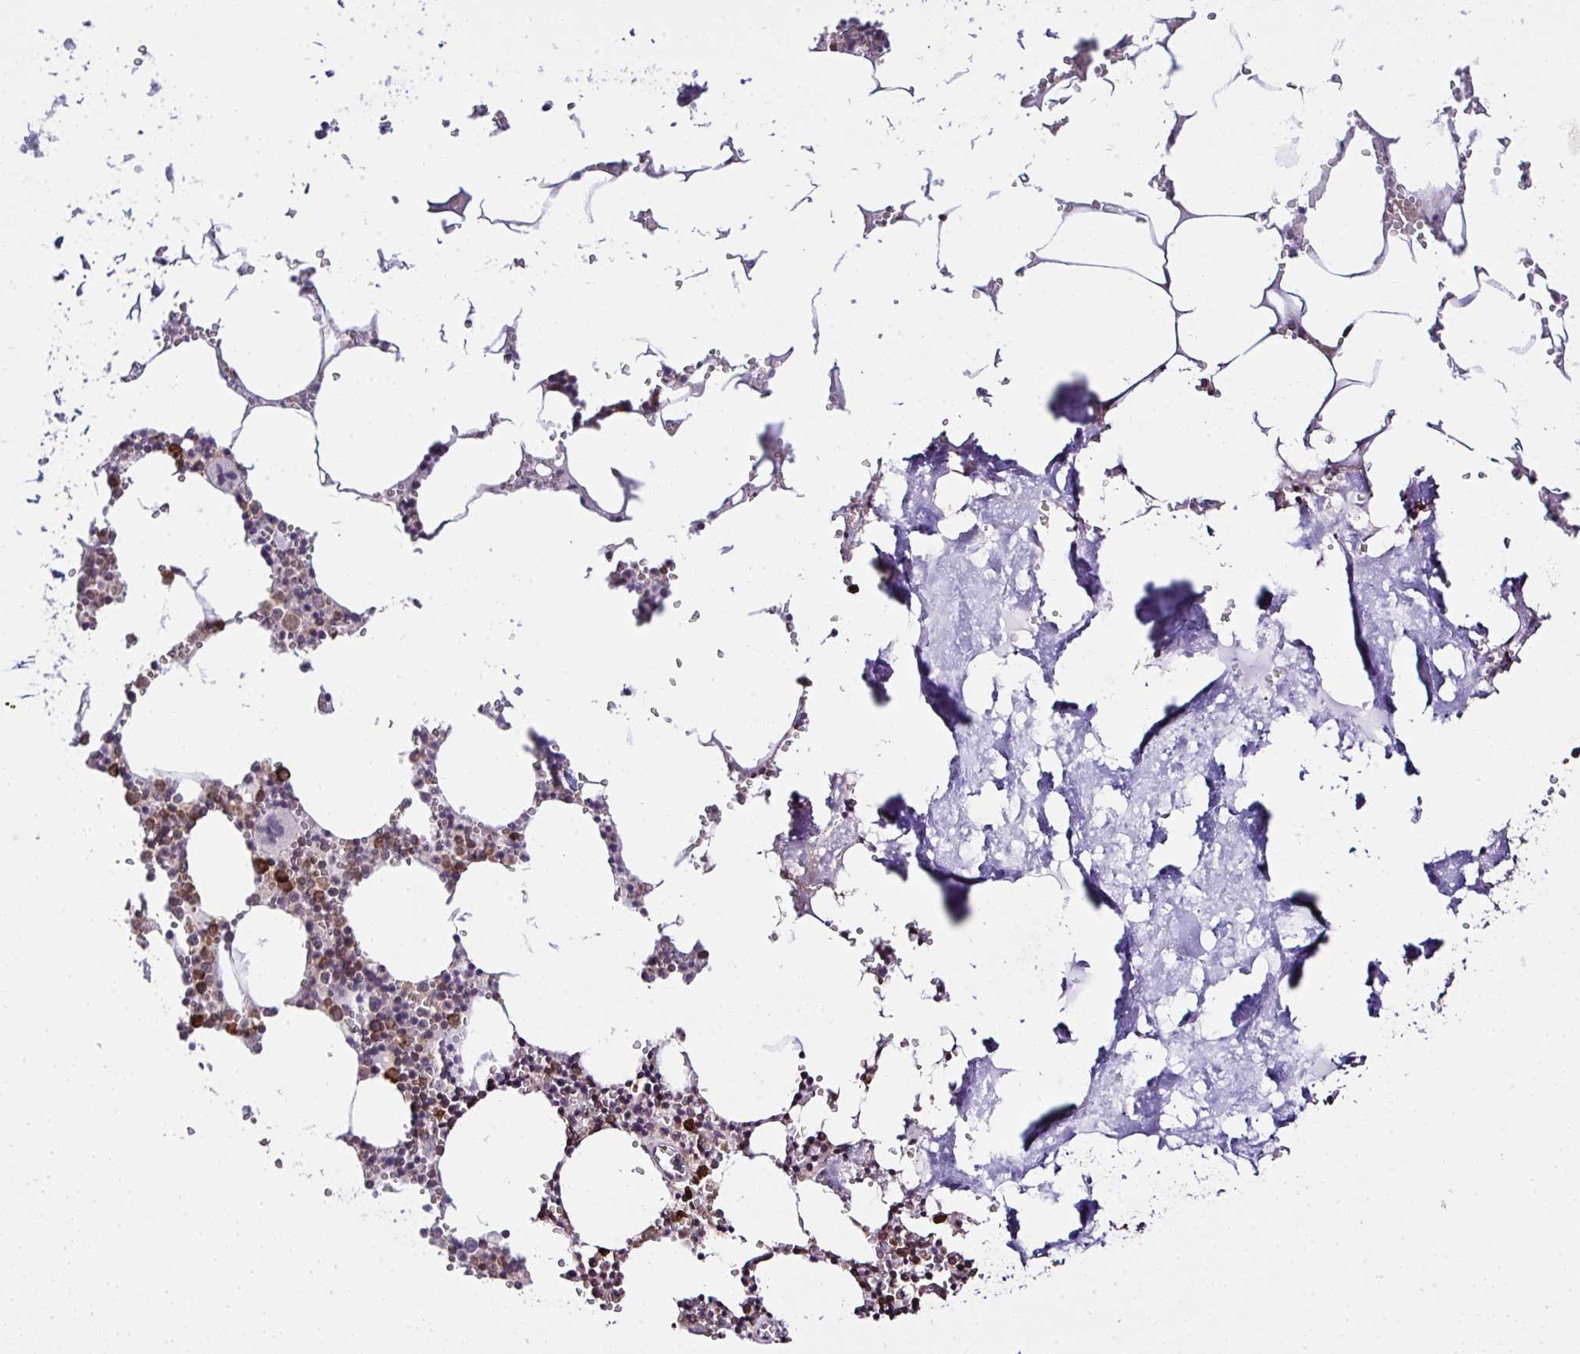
{"staining": {"intensity": "strong", "quantity": "25%-75%", "location": "cytoplasmic/membranous"}, "tissue": "bone marrow", "cell_type": "Hematopoietic cells", "image_type": "normal", "snomed": [{"axis": "morphology", "description": "Normal tissue, NOS"}, {"axis": "topography", "description": "Bone marrow"}], "caption": "The image demonstrates immunohistochemical staining of normal bone marrow. There is strong cytoplasmic/membranous positivity is appreciated in about 25%-75% of hematopoietic cells.", "gene": "RPS7", "patient": {"sex": "male", "age": 54}}